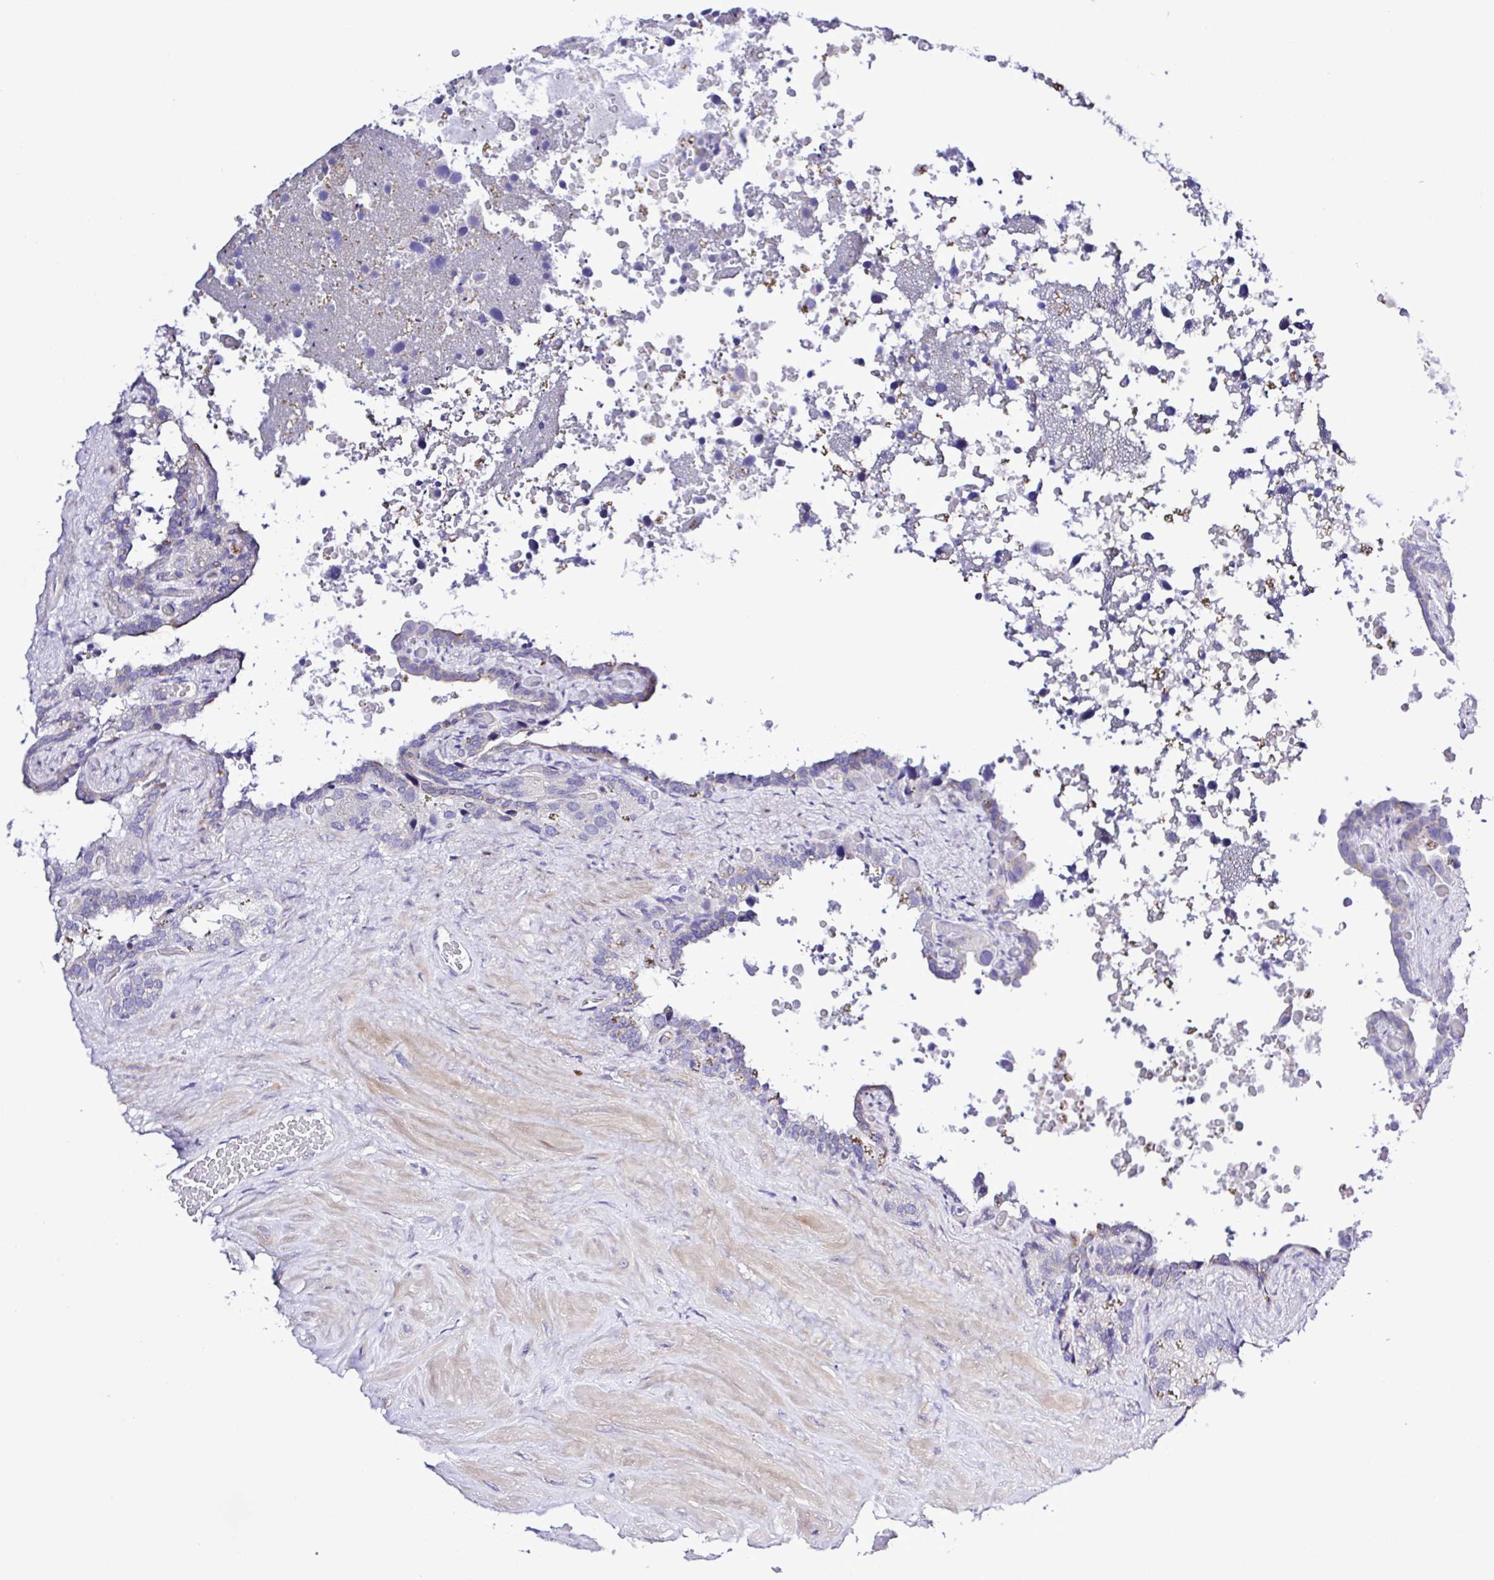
{"staining": {"intensity": "moderate", "quantity": "25%-75%", "location": "cytoplasmic/membranous"}, "tissue": "seminal vesicle", "cell_type": "Glandular cells", "image_type": "normal", "snomed": [{"axis": "morphology", "description": "Normal tissue, NOS"}, {"axis": "topography", "description": "Seminal veicle"}], "caption": "Immunohistochemical staining of normal seminal vesicle demonstrates medium levels of moderate cytoplasmic/membranous expression in about 25%-75% of glandular cells.", "gene": "GABBR2", "patient": {"sex": "male", "age": 60}}